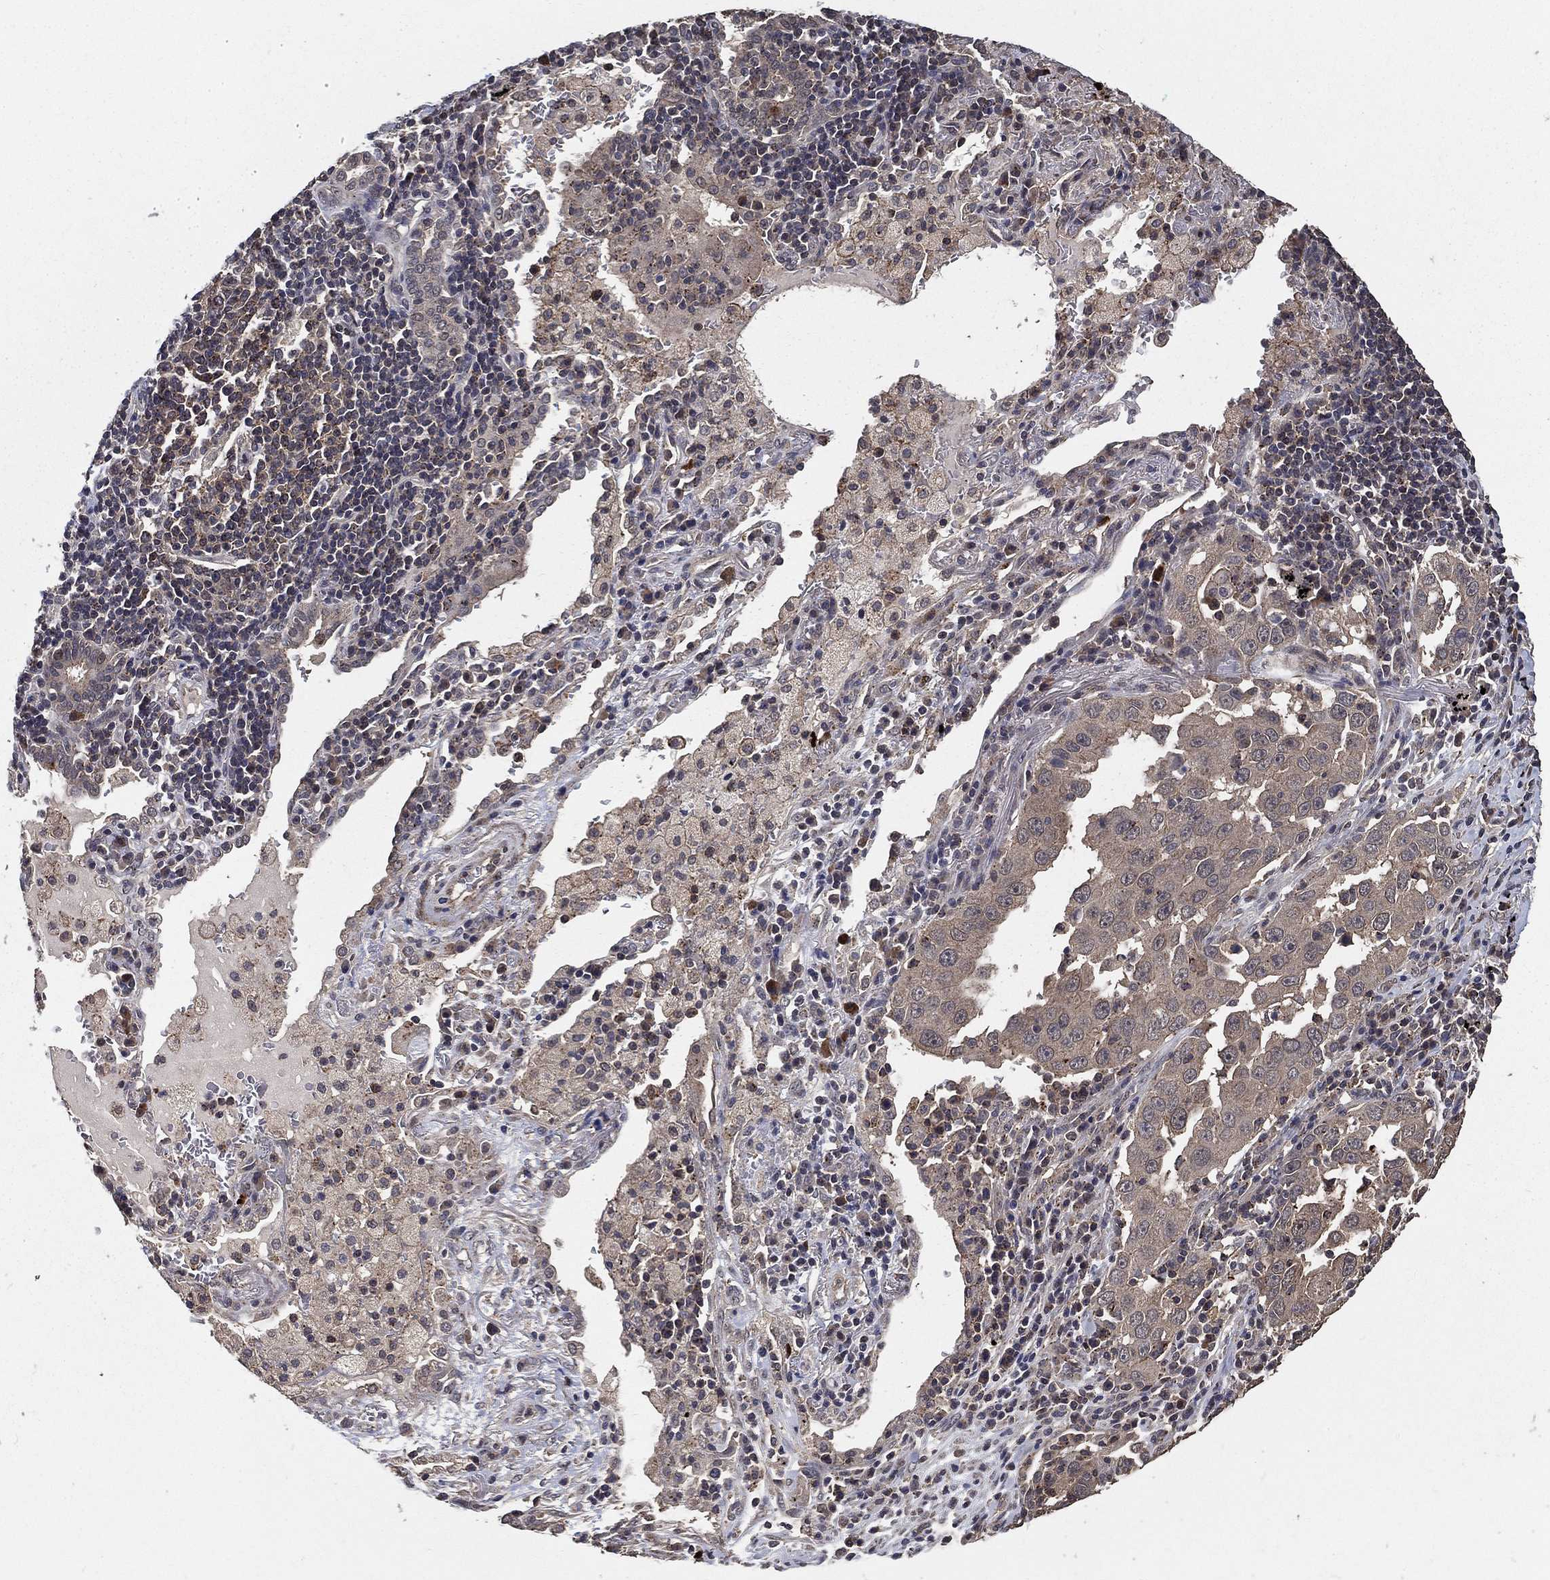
{"staining": {"intensity": "negative", "quantity": "none", "location": "none"}, "tissue": "lung cancer", "cell_type": "Tumor cells", "image_type": "cancer", "snomed": [{"axis": "morphology", "description": "Adenocarcinoma, NOS"}, {"axis": "topography", "description": "Lung"}], "caption": "Immunohistochemical staining of human lung cancer (adenocarcinoma) displays no significant staining in tumor cells. The staining was performed using DAB to visualize the protein expression in brown, while the nuclei were stained in blue with hematoxylin (Magnification: 20x).", "gene": "PCNT", "patient": {"sex": "male", "age": 73}}